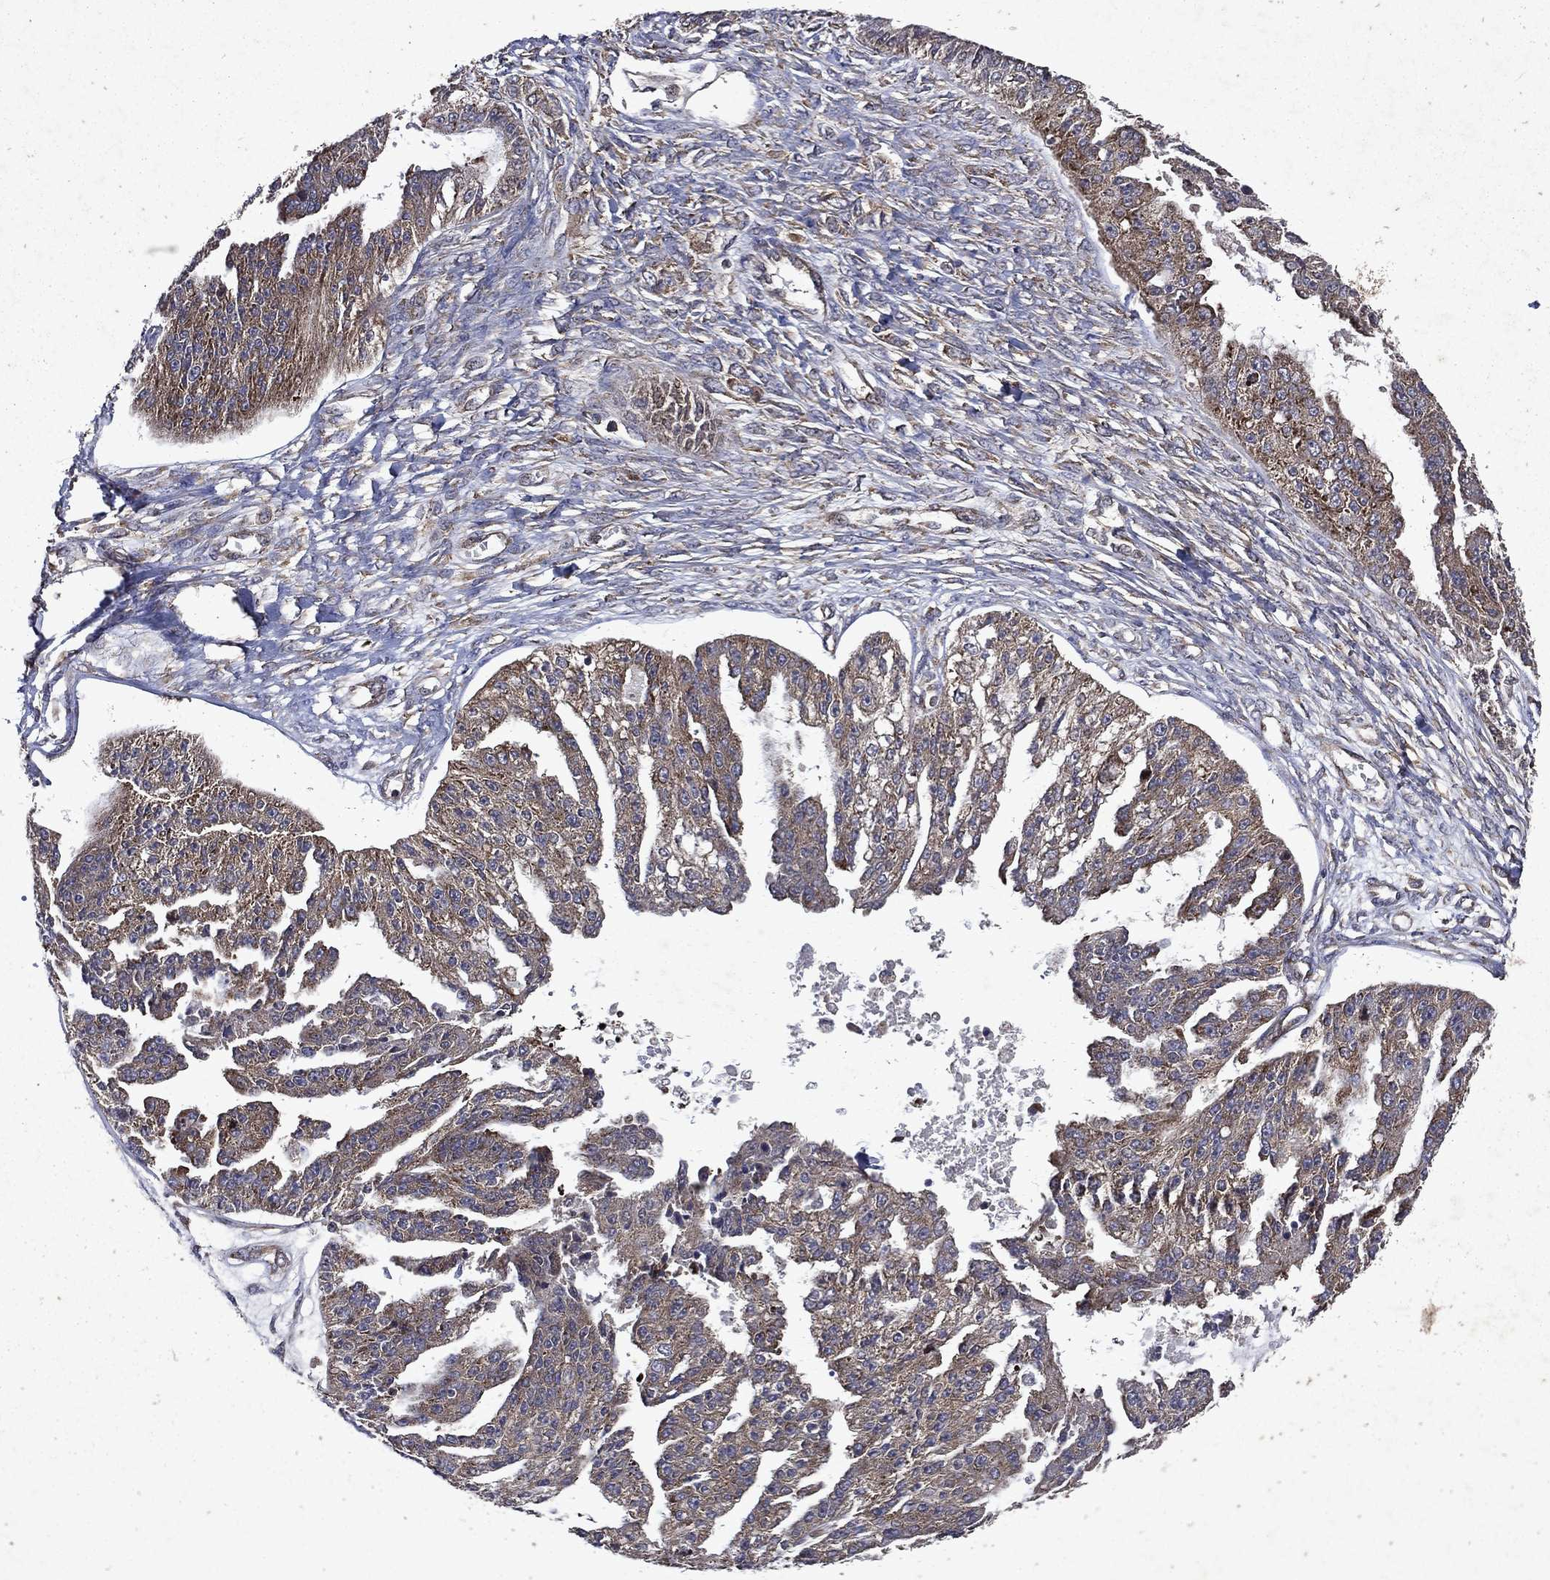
{"staining": {"intensity": "weak", "quantity": "25%-75%", "location": "cytoplasmic/membranous"}, "tissue": "ovarian cancer", "cell_type": "Tumor cells", "image_type": "cancer", "snomed": [{"axis": "morphology", "description": "Cystadenocarcinoma, serous, NOS"}, {"axis": "topography", "description": "Ovary"}], "caption": "DAB immunohistochemical staining of ovarian serous cystadenocarcinoma shows weak cytoplasmic/membranous protein staining in about 25%-75% of tumor cells.", "gene": "EIF2B4", "patient": {"sex": "female", "age": 58}}